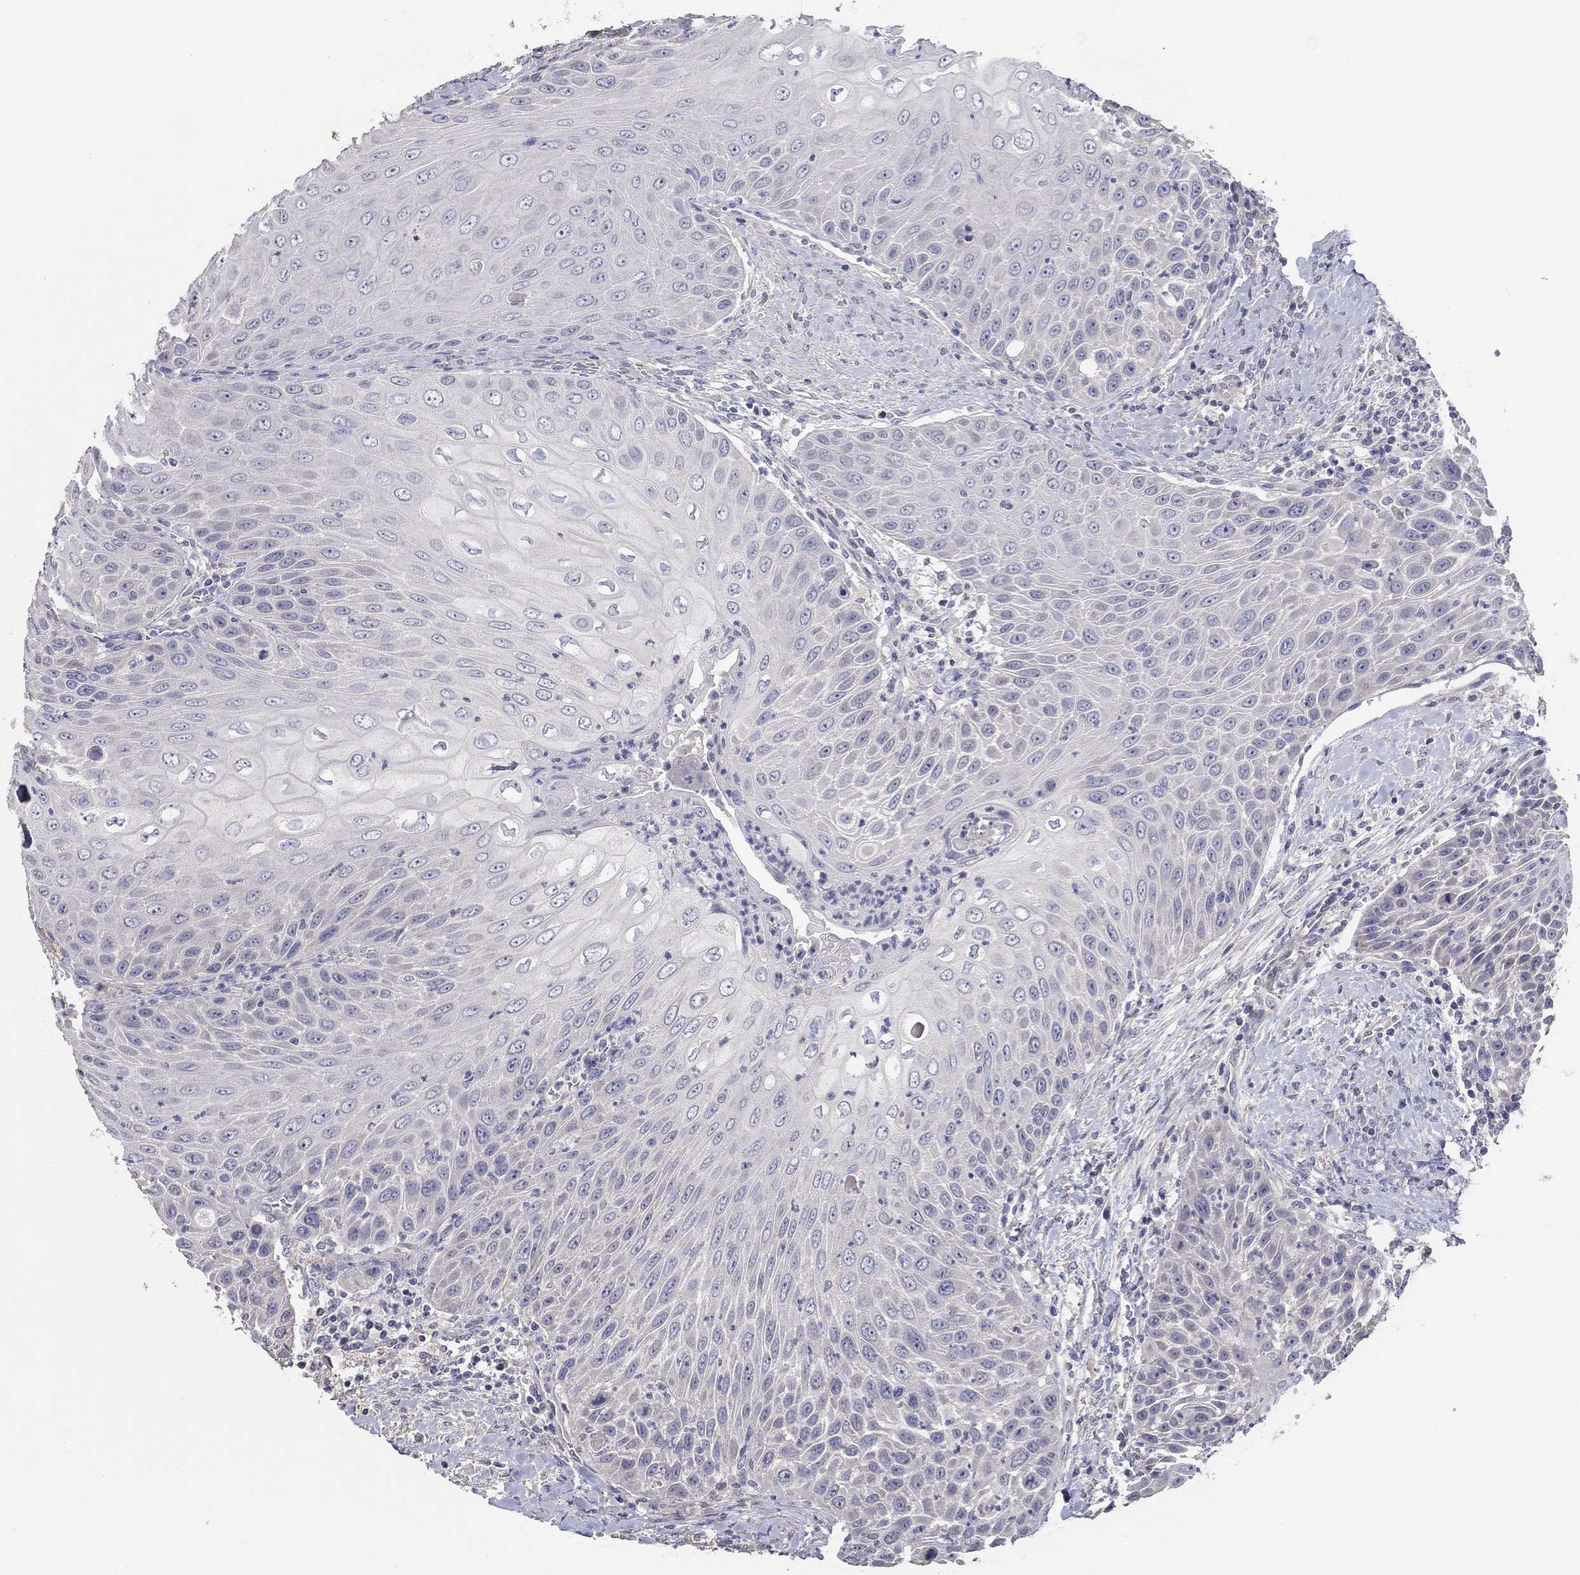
{"staining": {"intensity": "negative", "quantity": "none", "location": "none"}, "tissue": "head and neck cancer", "cell_type": "Tumor cells", "image_type": "cancer", "snomed": [{"axis": "morphology", "description": "Squamous cell carcinoma, NOS"}, {"axis": "topography", "description": "Head-Neck"}], "caption": "Human head and neck cancer stained for a protein using IHC reveals no expression in tumor cells.", "gene": "DOCK3", "patient": {"sex": "male", "age": 69}}